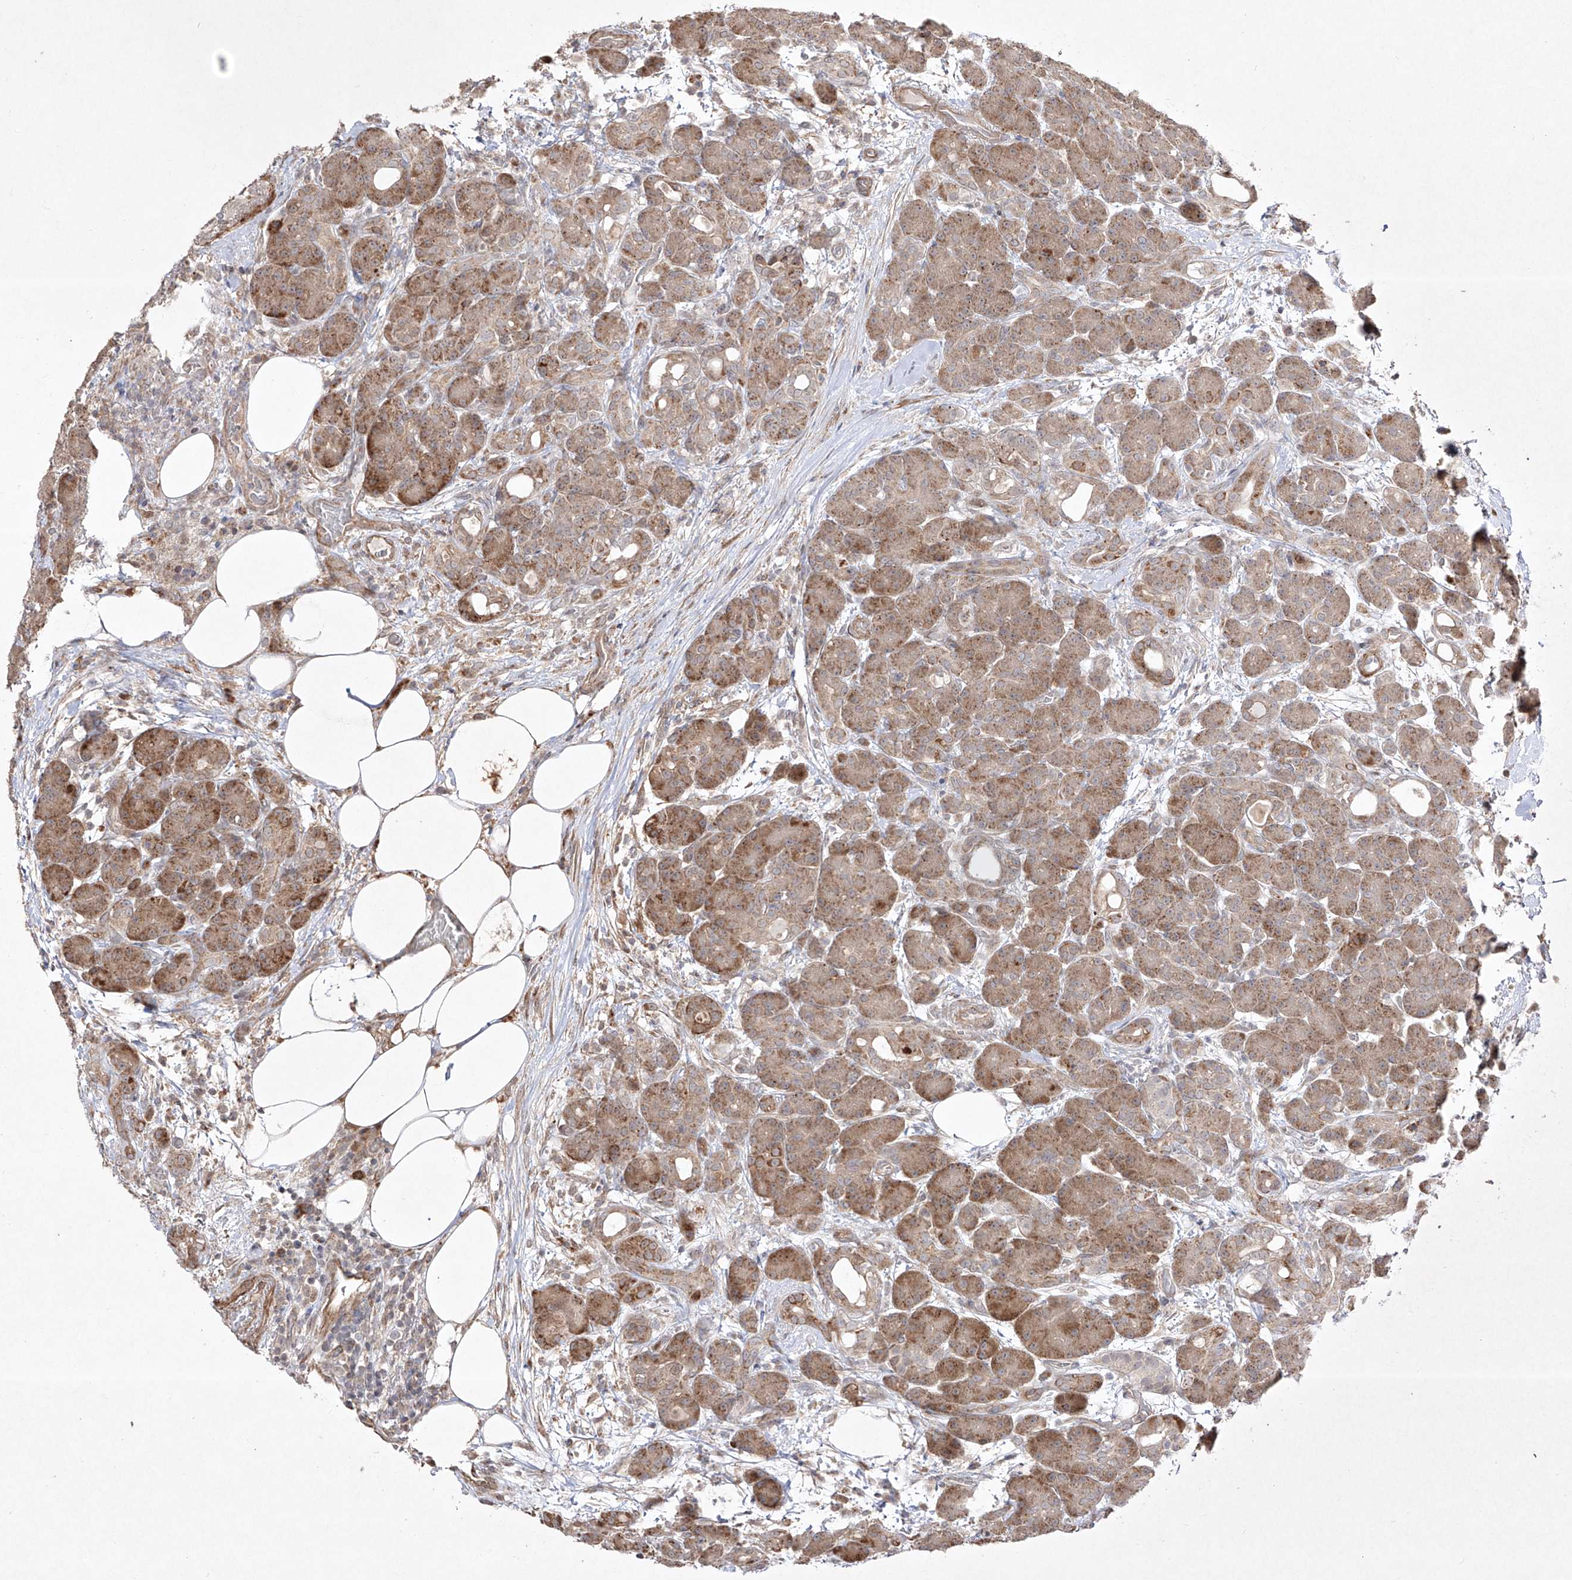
{"staining": {"intensity": "moderate", "quantity": ">75%", "location": "cytoplasmic/membranous"}, "tissue": "pancreas", "cell_type": "Exocrine glandular cells", "image_type": "normal", "snomed": [{"axis": "morphology", "description": "Normal tissue, NOS"}, {"axis": "topography", "description": "Pancreas"}], "caption": "This photomicrograph shows benign pancreas stained with immunohistochemistry to label a protein in brown. The cytoplasmic/membranous of exocrine glandular cells show moderate positivity for the protein. Nuclei are counter-stained blue.", "gene": "KDM1B", "patient": {"sex": "male", "age": 63}}